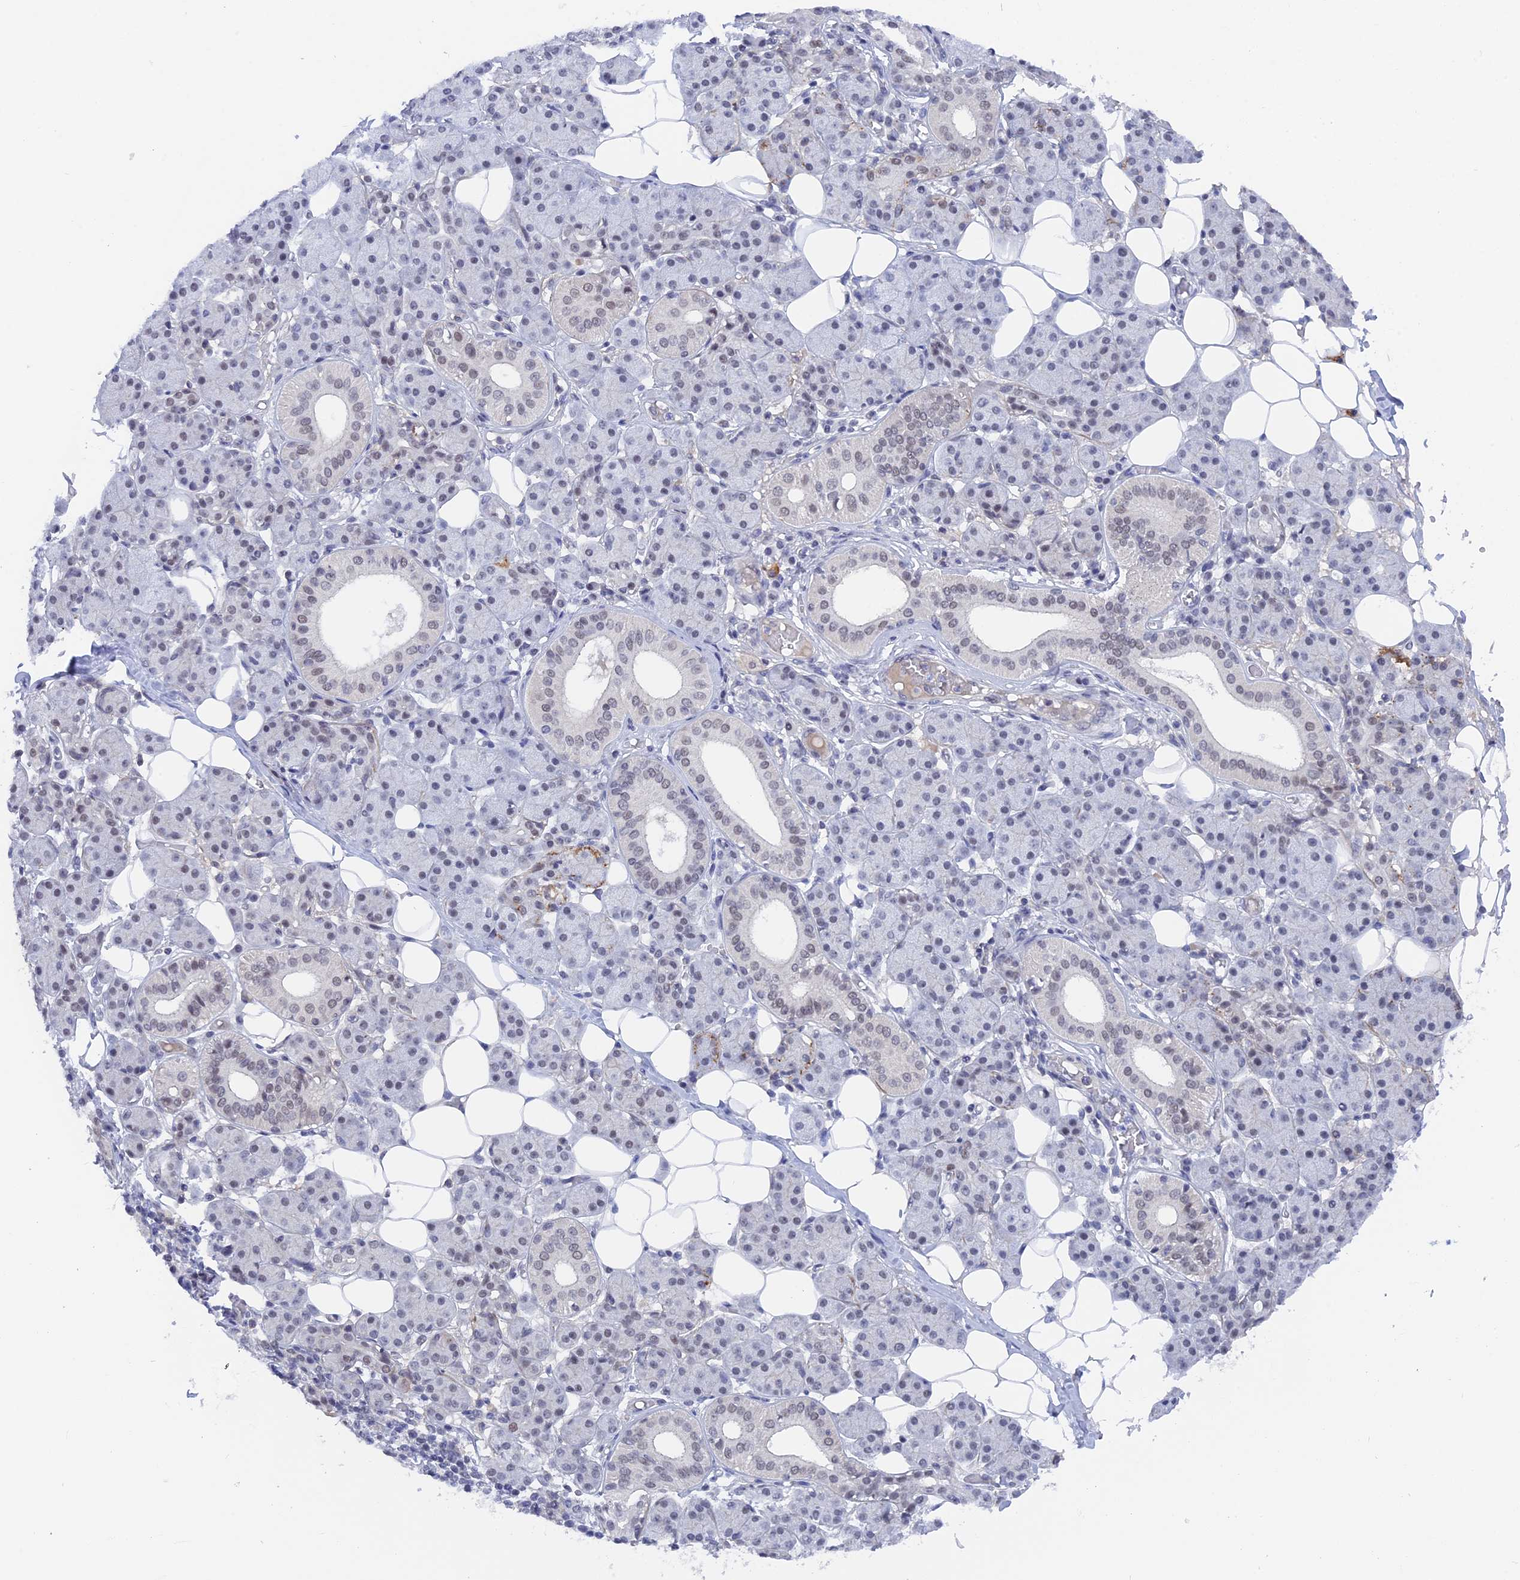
{"staining": {"intensity": "negative", "quantity": "none", "location": "none"}, "tissue": "salivary gland", "cell_type": "Glandular cells", "image_type": "normal", "snomed": [{"axis": "morphology", "description": "Normal tissue, NOS"}, {"axis": "topography", "description": "Salivary gland"}], "caption": "DAB (3,3'-diaminobenzidine) immunohistochemical staining of benign human salivary gland demonstrates no significant staining in glandular cells. The staining is performed using DAB (3,3'-diaminobenzidine) brown chromogen with nuclei counter-stained in using hematoxylin.", "gene": "BRD2", "patient": {"sex": "female", "age": 33}}